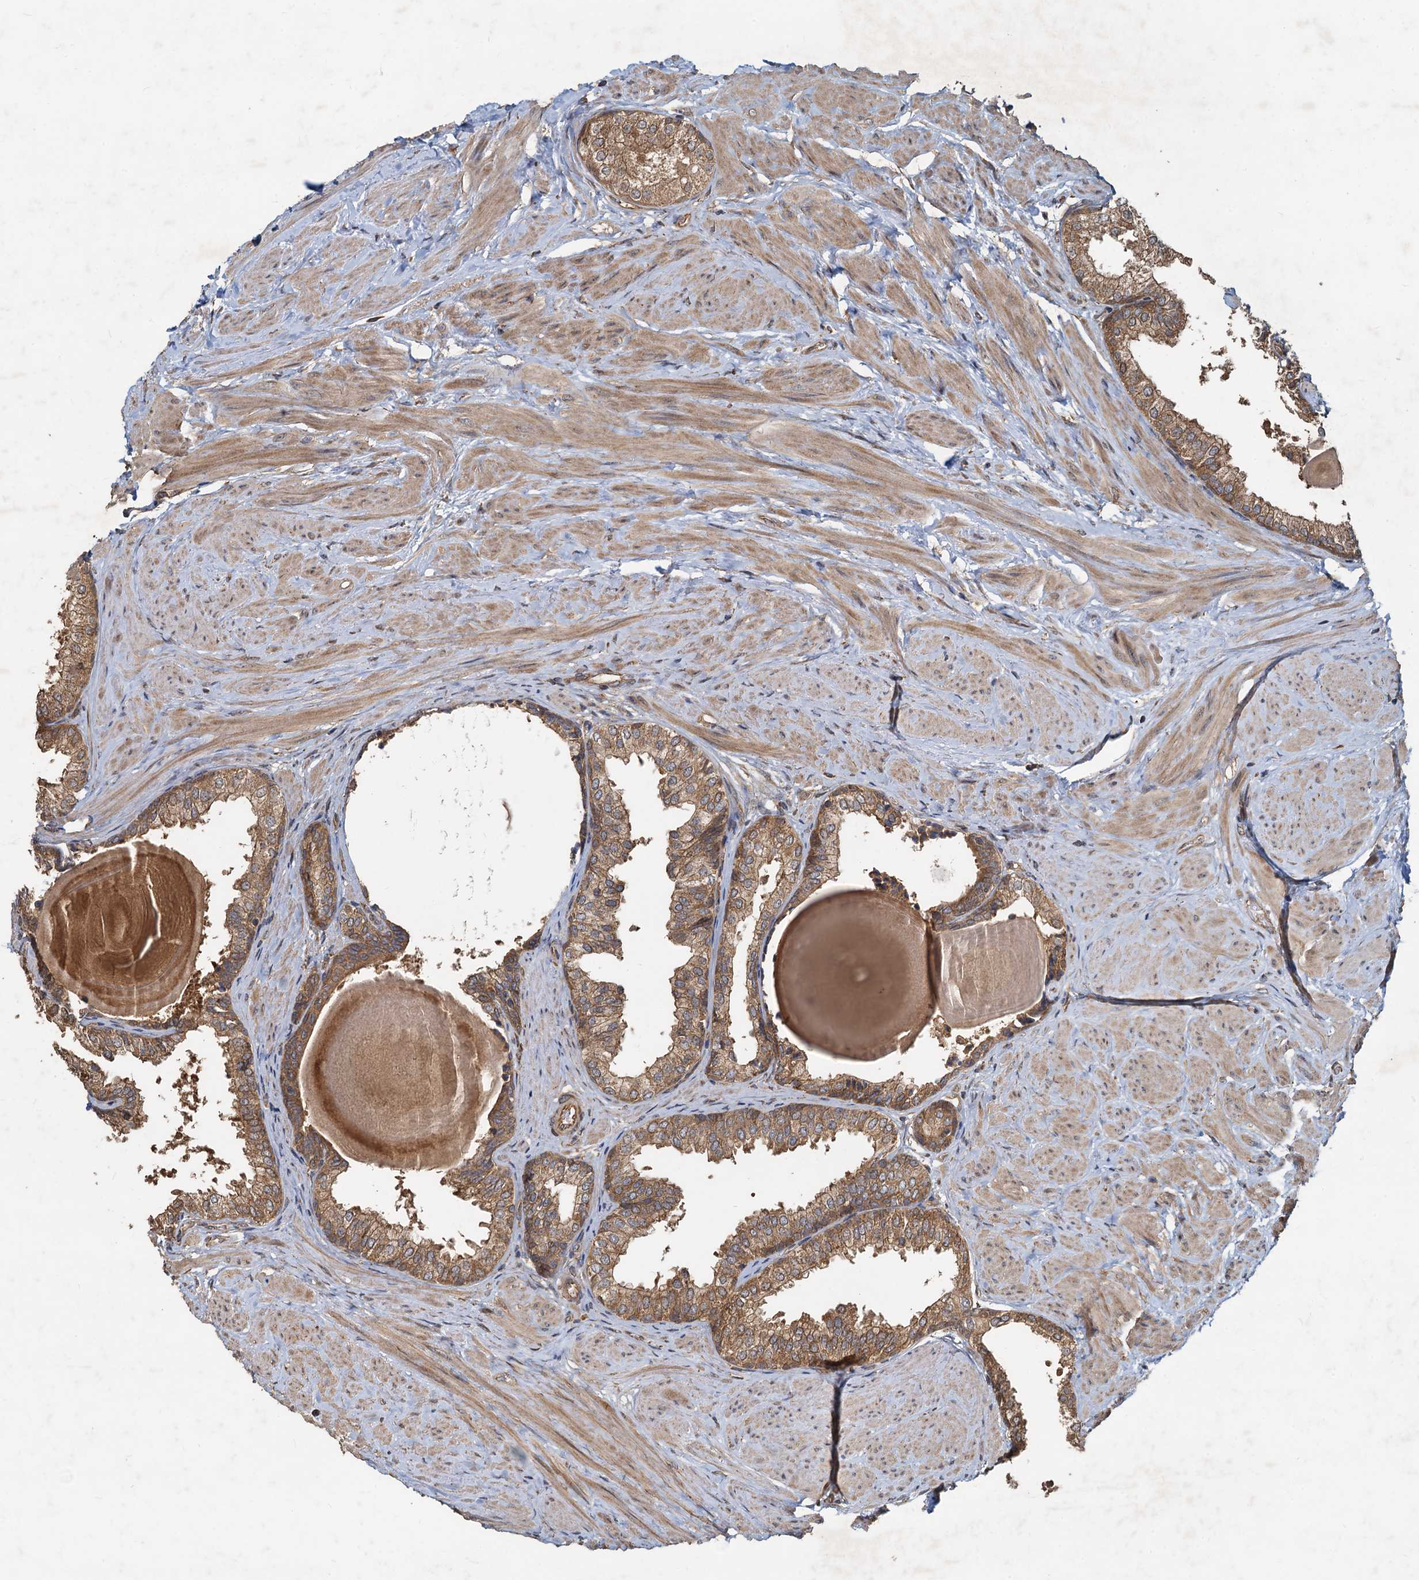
{"staining": {"intensity": "moderate", "quantity": ">75%", "location": "cytoplasmic/membranous"}, "tissue": "prostate", "cell_type": "Glandular cells", "image_type": "normal", "snomed": [{"axis": "morphology", "description": "Normal tissue, NOS"}, {"axis": "topography", "description": "Prostate"}], "caption": "Immunohistochemistry staining of benign prostate, which exhibits medium levels of moderate cytoplasmic/membranous expression in about >75% of glandular cells indicating moderate cytoplasmic/membranous protein expression. The staining was performed using DAB (brown) for protein detection and nuclei were counterstained in hematoxylin (blue).", "gene": "HYI", "patient": {"sex": "male", "age": 48}}